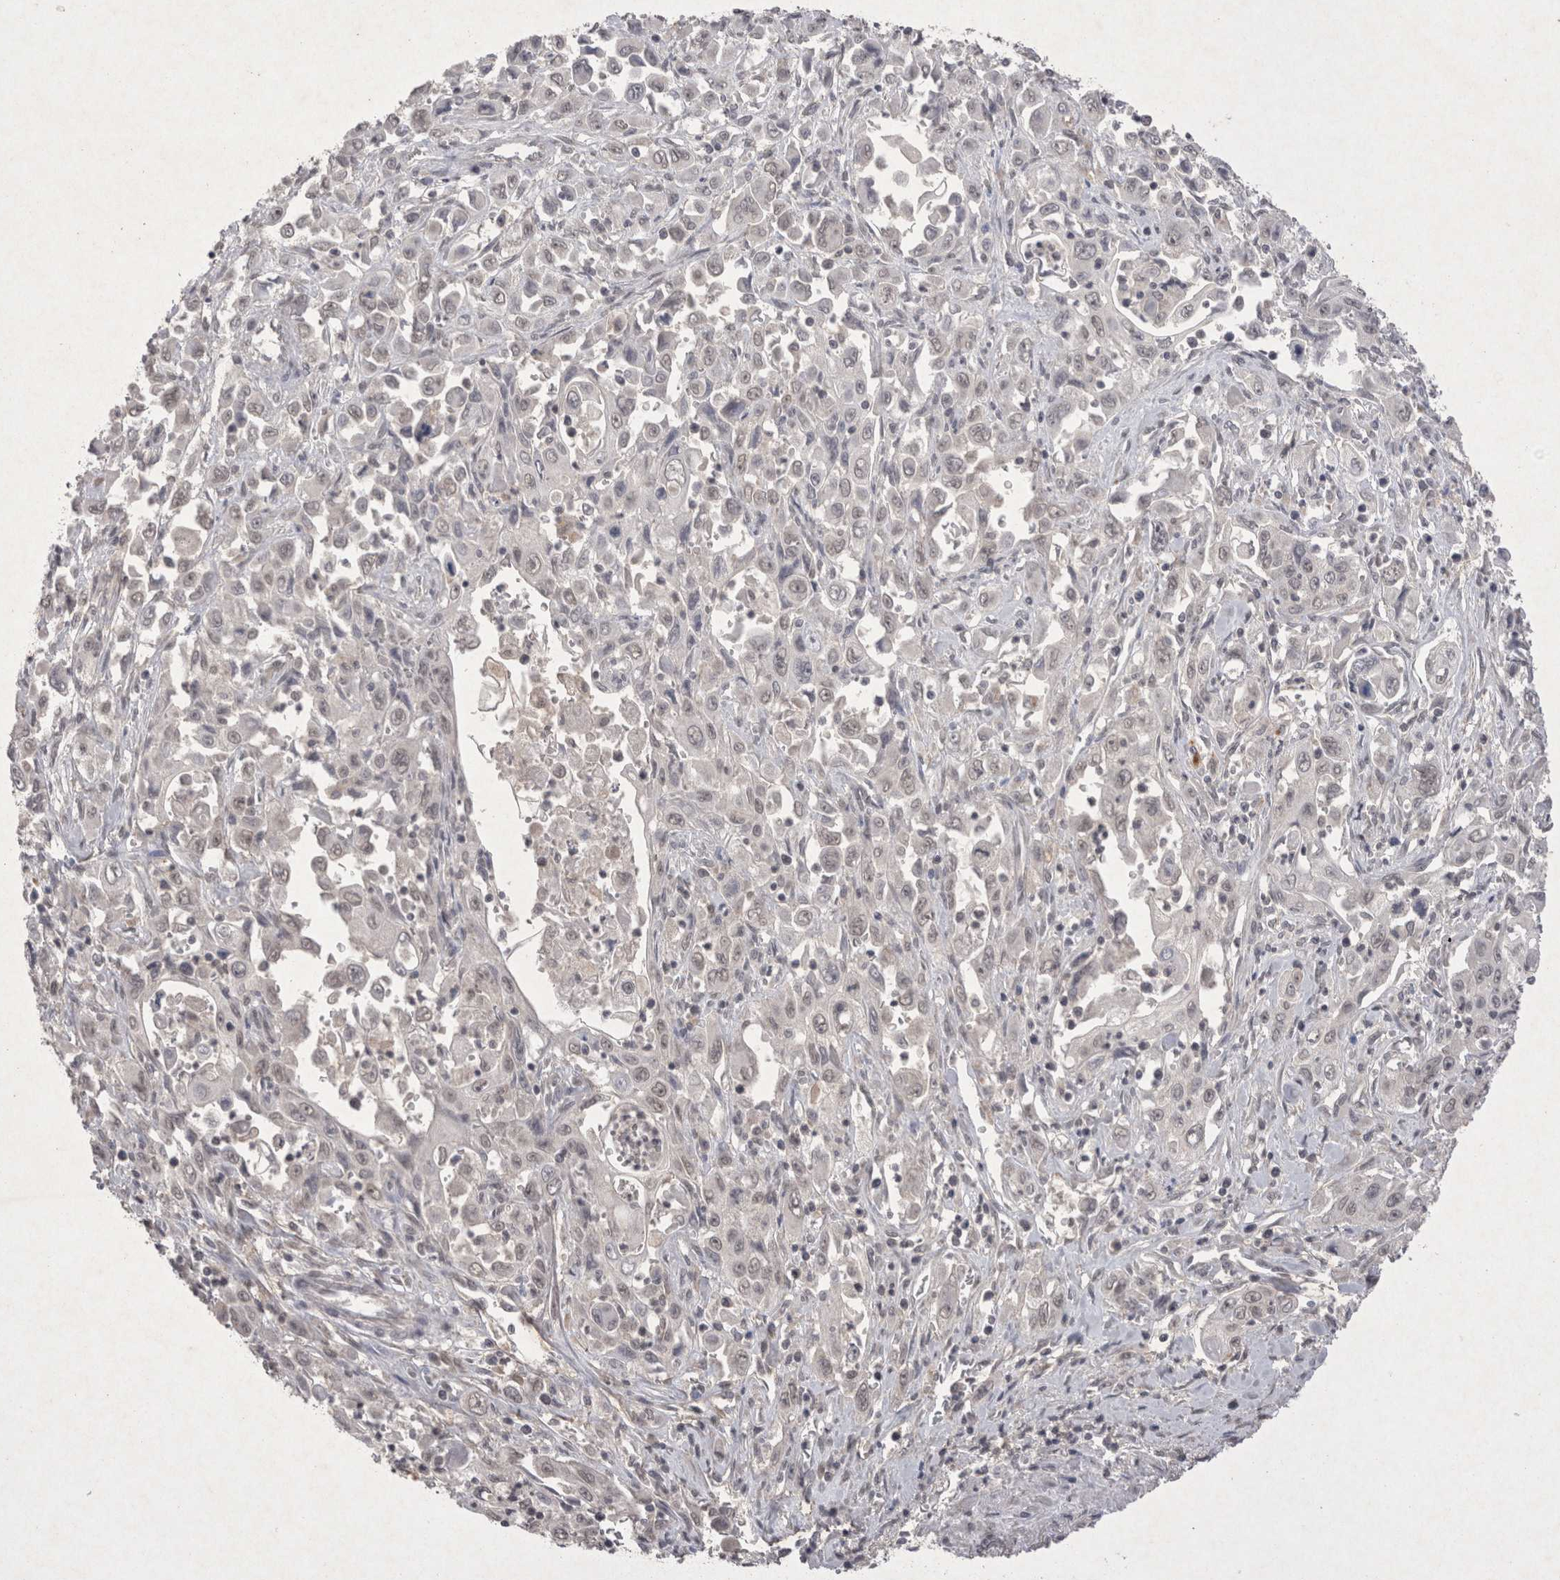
{"staining": {"intensity": "negative", "quantity": "none", "location": "none"}, "tissue": "pancreatic cancer", "cell_type": "Tumor cells", "image_type": "cancer", "snomed": [{"axis": "morphology", "description": "Adenocarcinoma, NOS"}, {"axis": "topography", "description": "Pancreas"}], "caption": "High magnification brightfield microscopy of pancreatic cancer (adenocarcinoma) stained with DAB (brown) and counterstained with hematoxylin (blue): tumor cells show no significant positivity. (DAB (3,3'-diaminobenzidine) immunohistochemistry, high magnification).", "gene": "LYVE1", "patient": {"sex": "male", "age": 70}}